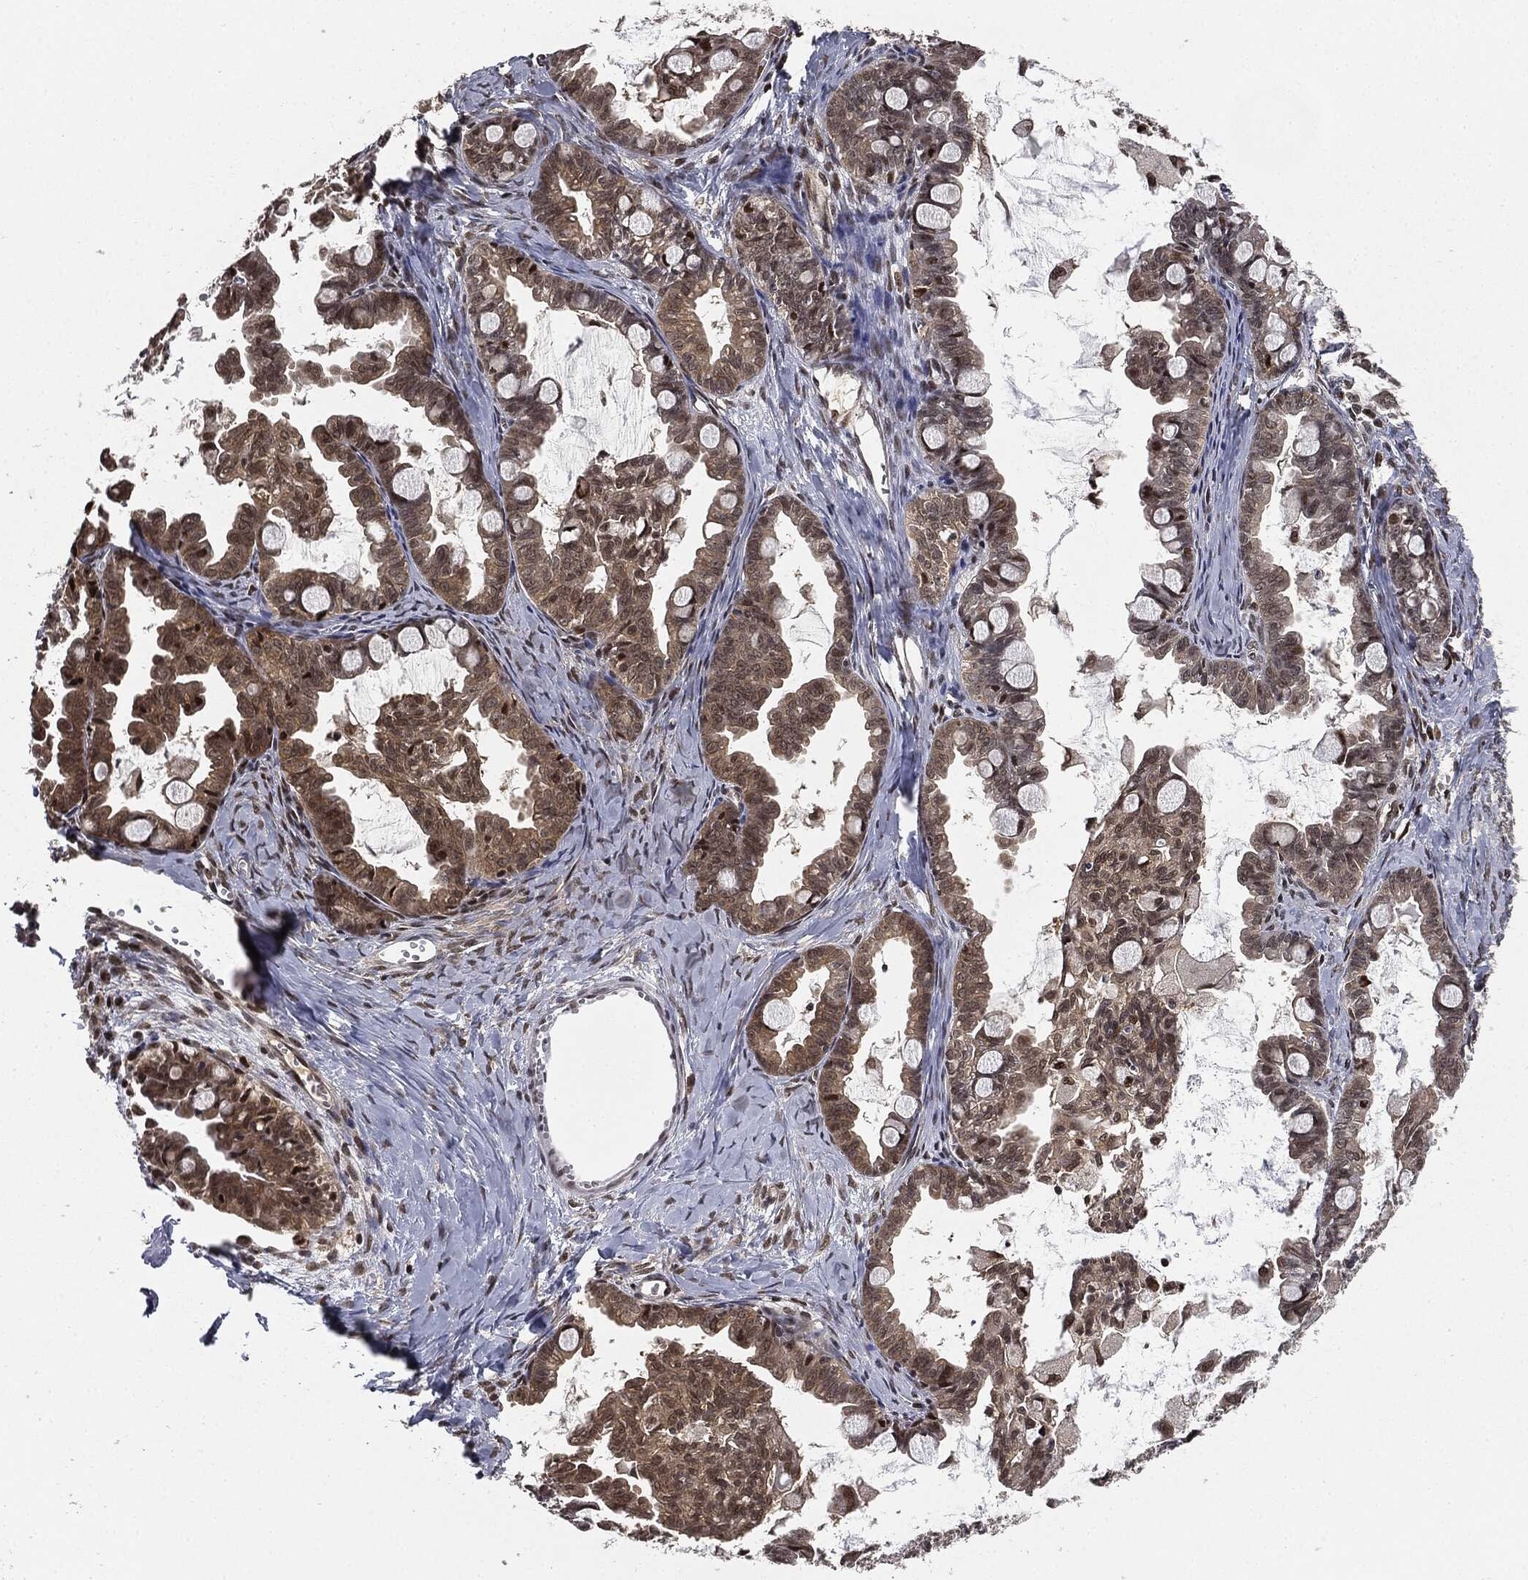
{"staining": {"intensity": "moderate", "quantity": "25%-75%", "location": "cytoplasmic/membranous,nuclear"}, "tissue": "ovarian cancer", "cell_type": "Tumor cells", "image_type": "cancer", "snomed": [{"axis": "morphology", "description": "Cystadenocarcinoma, mucinous, NOS"}, {"axis": "topography", "description": "Ovary"}], "caption": "Protein staining reveals moderate cytoplasmic/membranous and nuclear staining in approximately 25%-75% of tumor cells in ovarian mucinous cystadenocarcinoma.", "gene": "TBC1D22A", "patient": {"sex": "female", "age": 63}}